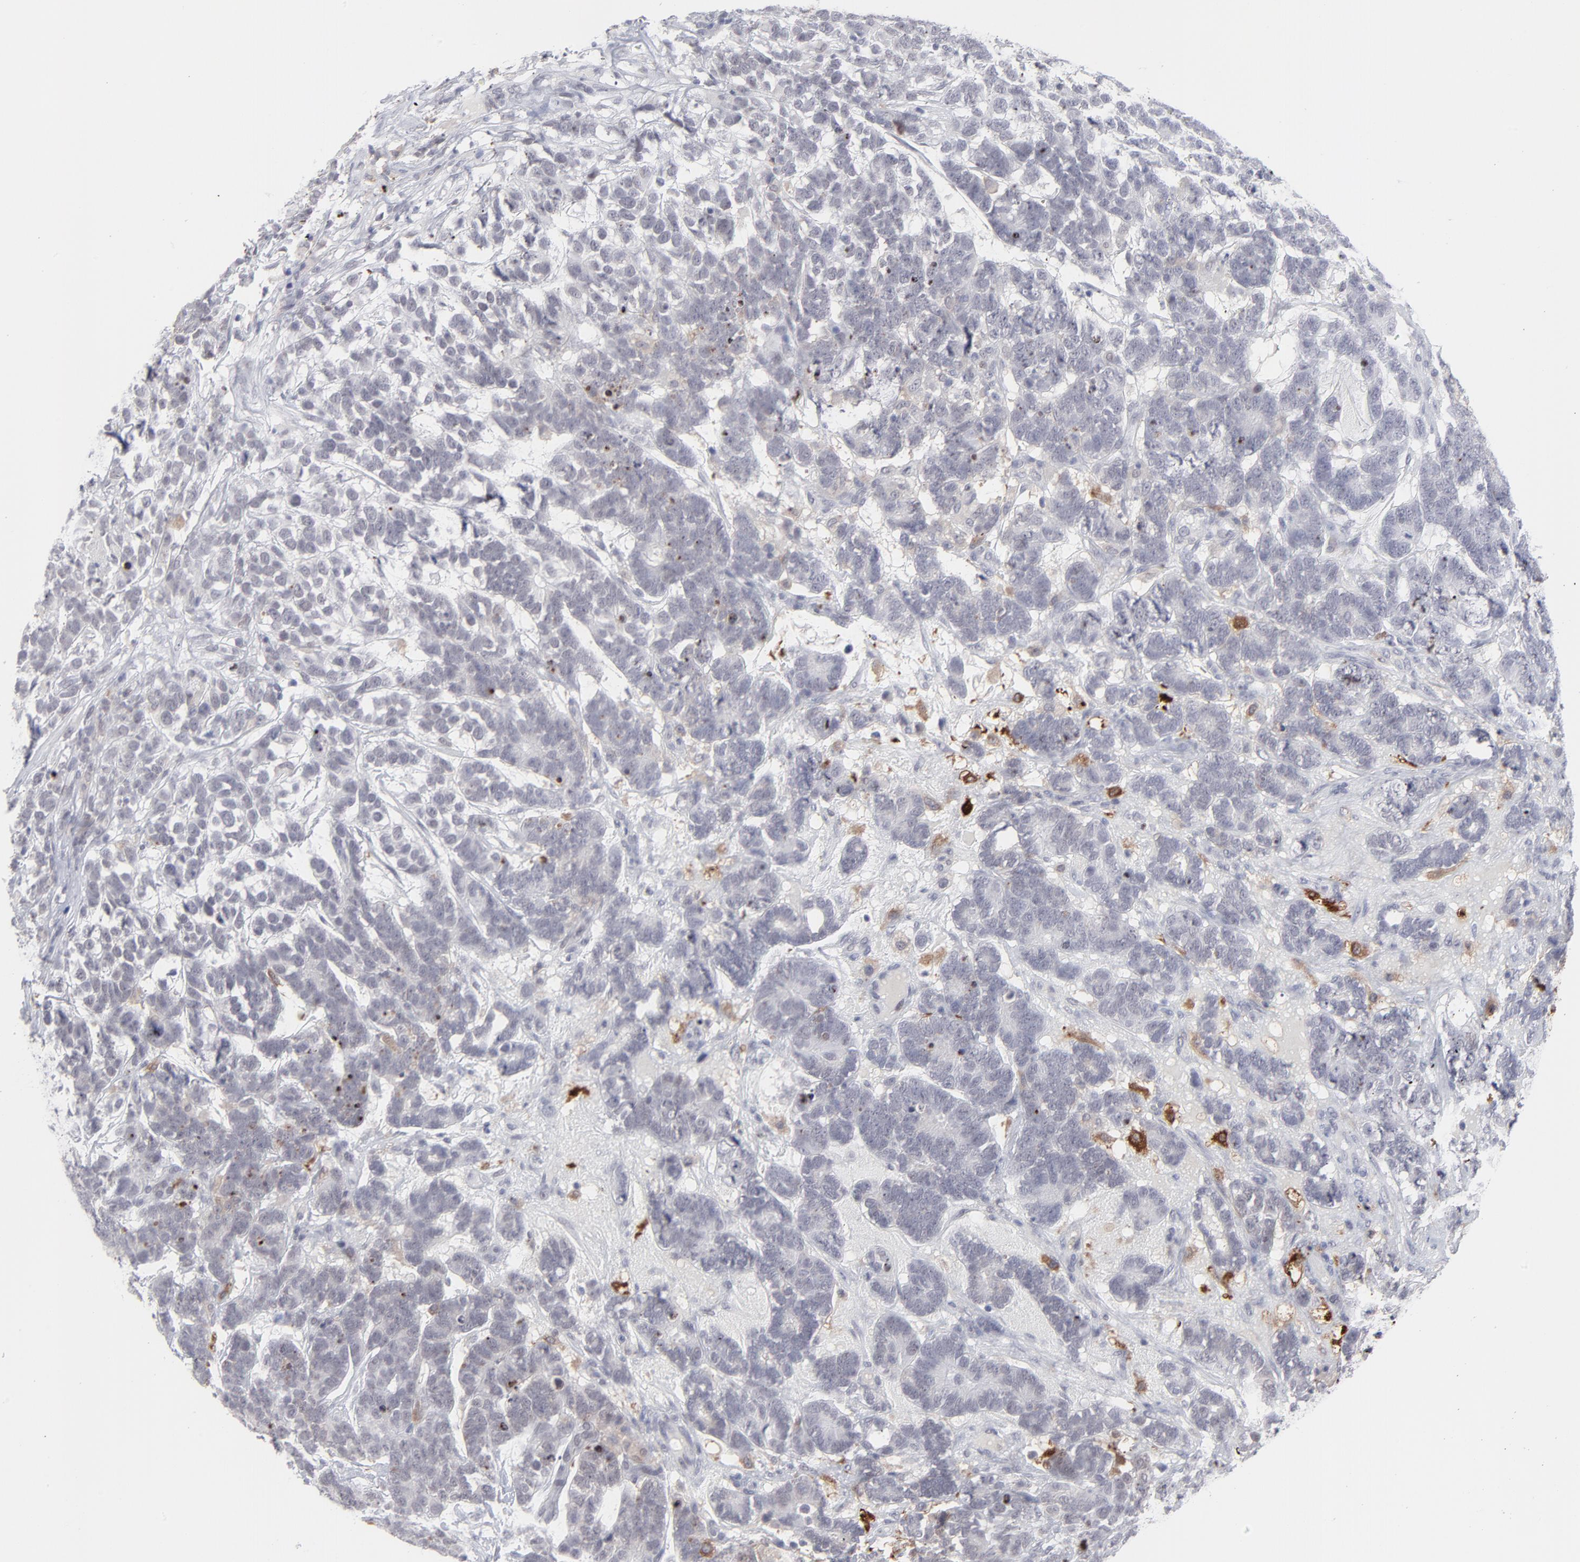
{"staining": {"intensity": "negative", "quantity": "none", "location": "none"}, "tissue": "testis cancer", "cell_type": "Tumor cells", "image_type": "cancer", "snomed": [{"axis": "morphology", "description": "Carcinoma, Embryonal, NOS"}, {"axis": "topography", "description": "Testis"}], "caption": "DAB immunohistochemical staining of embryonal carcinoma (testis) demonstrates no significant expression in tumor cells.", "gene": "CCR2", "patient": {"sex": "male", "age": 26}}